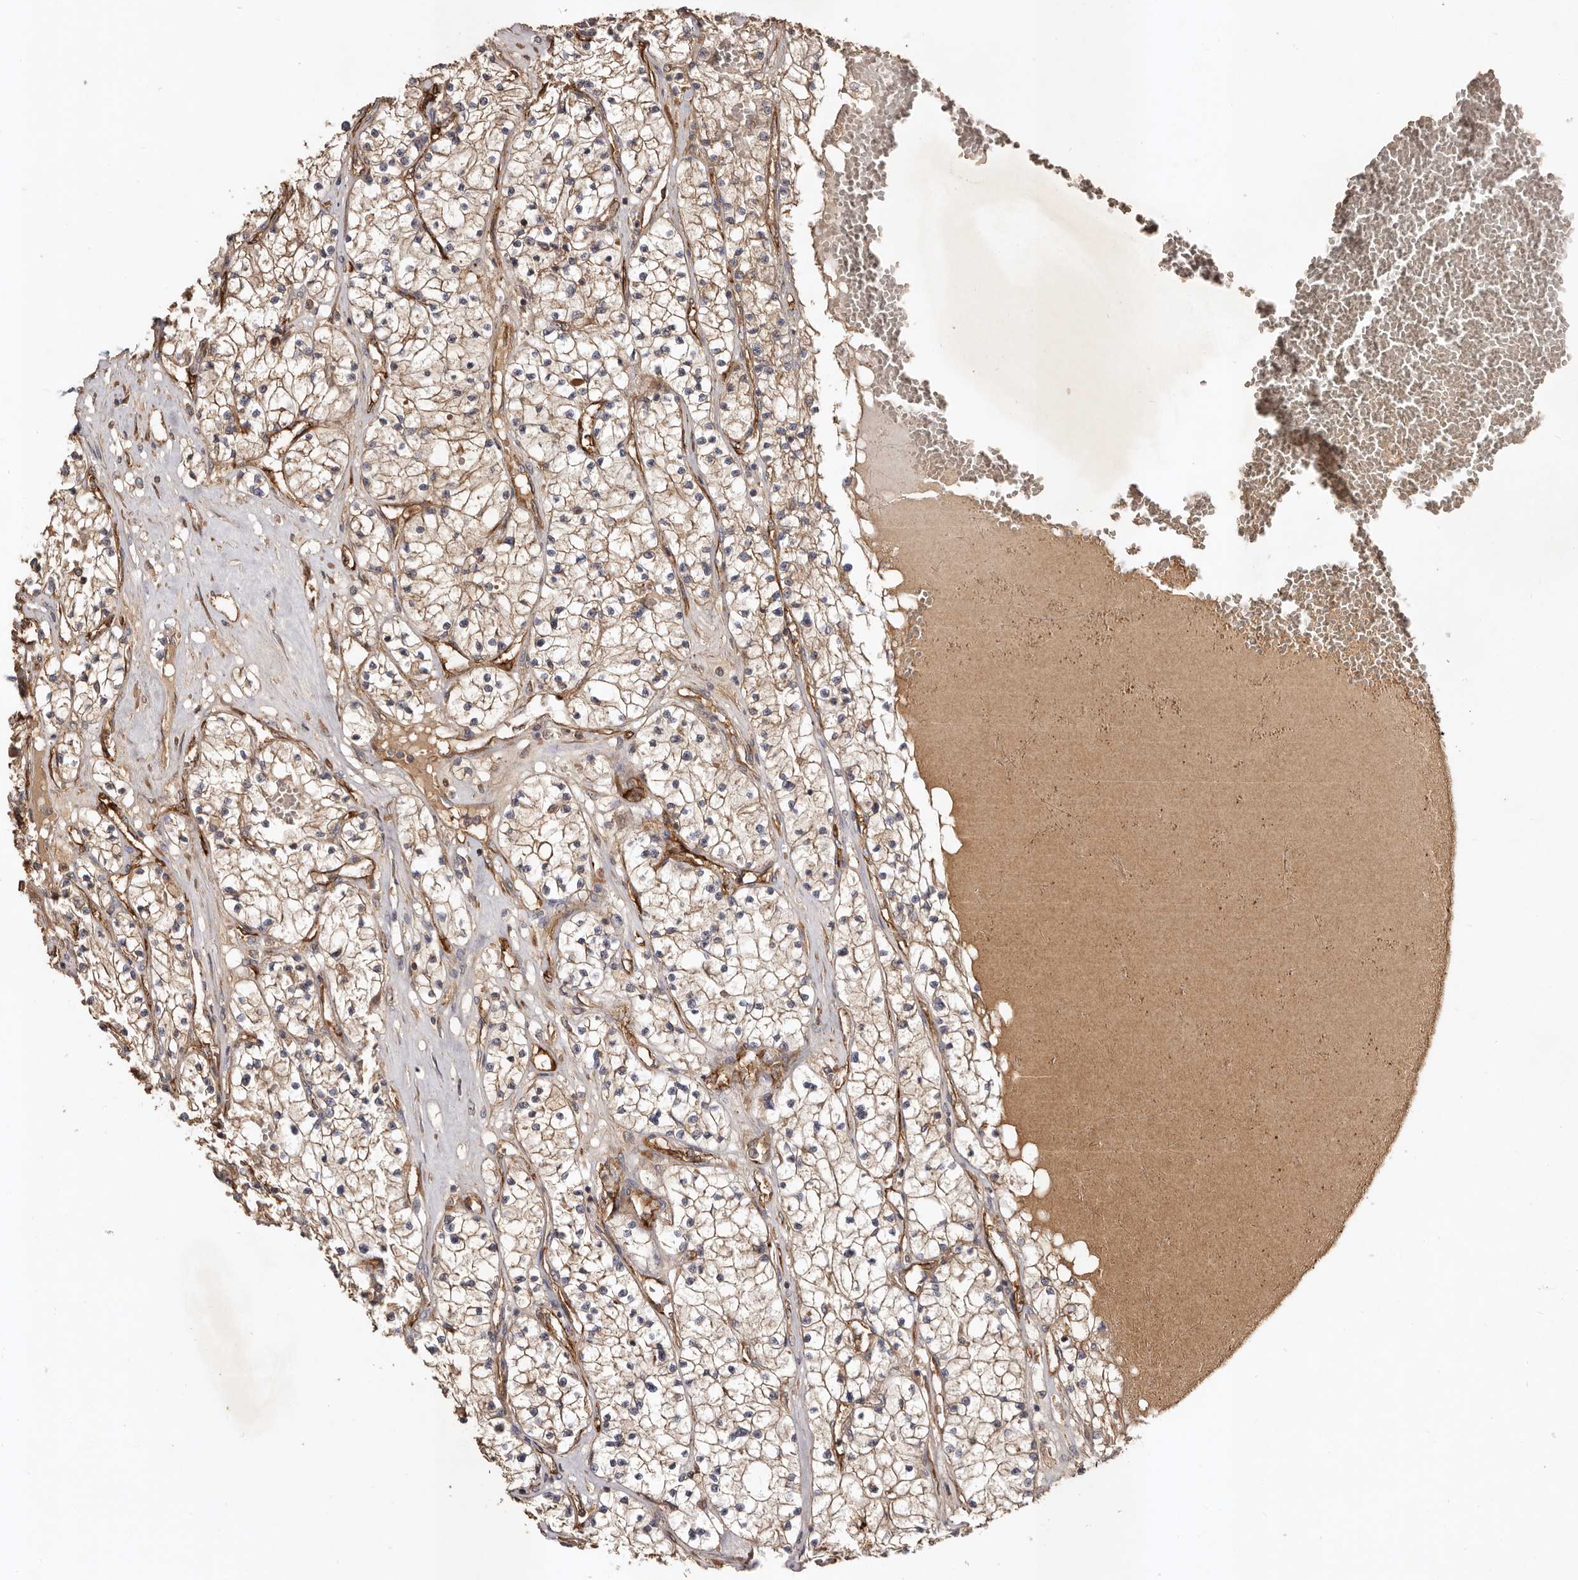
{"staining": {"intensity": "weak", "quantity": ">75%", "location": "cytoplasmic/membranous"}, "tissue": "renal cancer", "cell_type": "Tumor cells", "image_type": "cancer", "snomed": [{"axis": "morphology", "description": "Normal tissue, NOS"}, {"axis": "morphology", "description": "Adenocarcinoma, NOS"}, {"axis": "topography", "description": "Kidney"}], "caption": "IHC of human renal adenocarcinoma exhibits low levels of weak cytoplasmic/membranous positivity in approximately >75% of tumor cells. The protein of interest is stained brown, and the nuclei are stained in blue (DAB (3,3'-diaminobenzidine) IHC with brightfield microscopy, high magnification).", "gene": "ADAMTS9", "patient": {"sex": "male", "age": 68}}